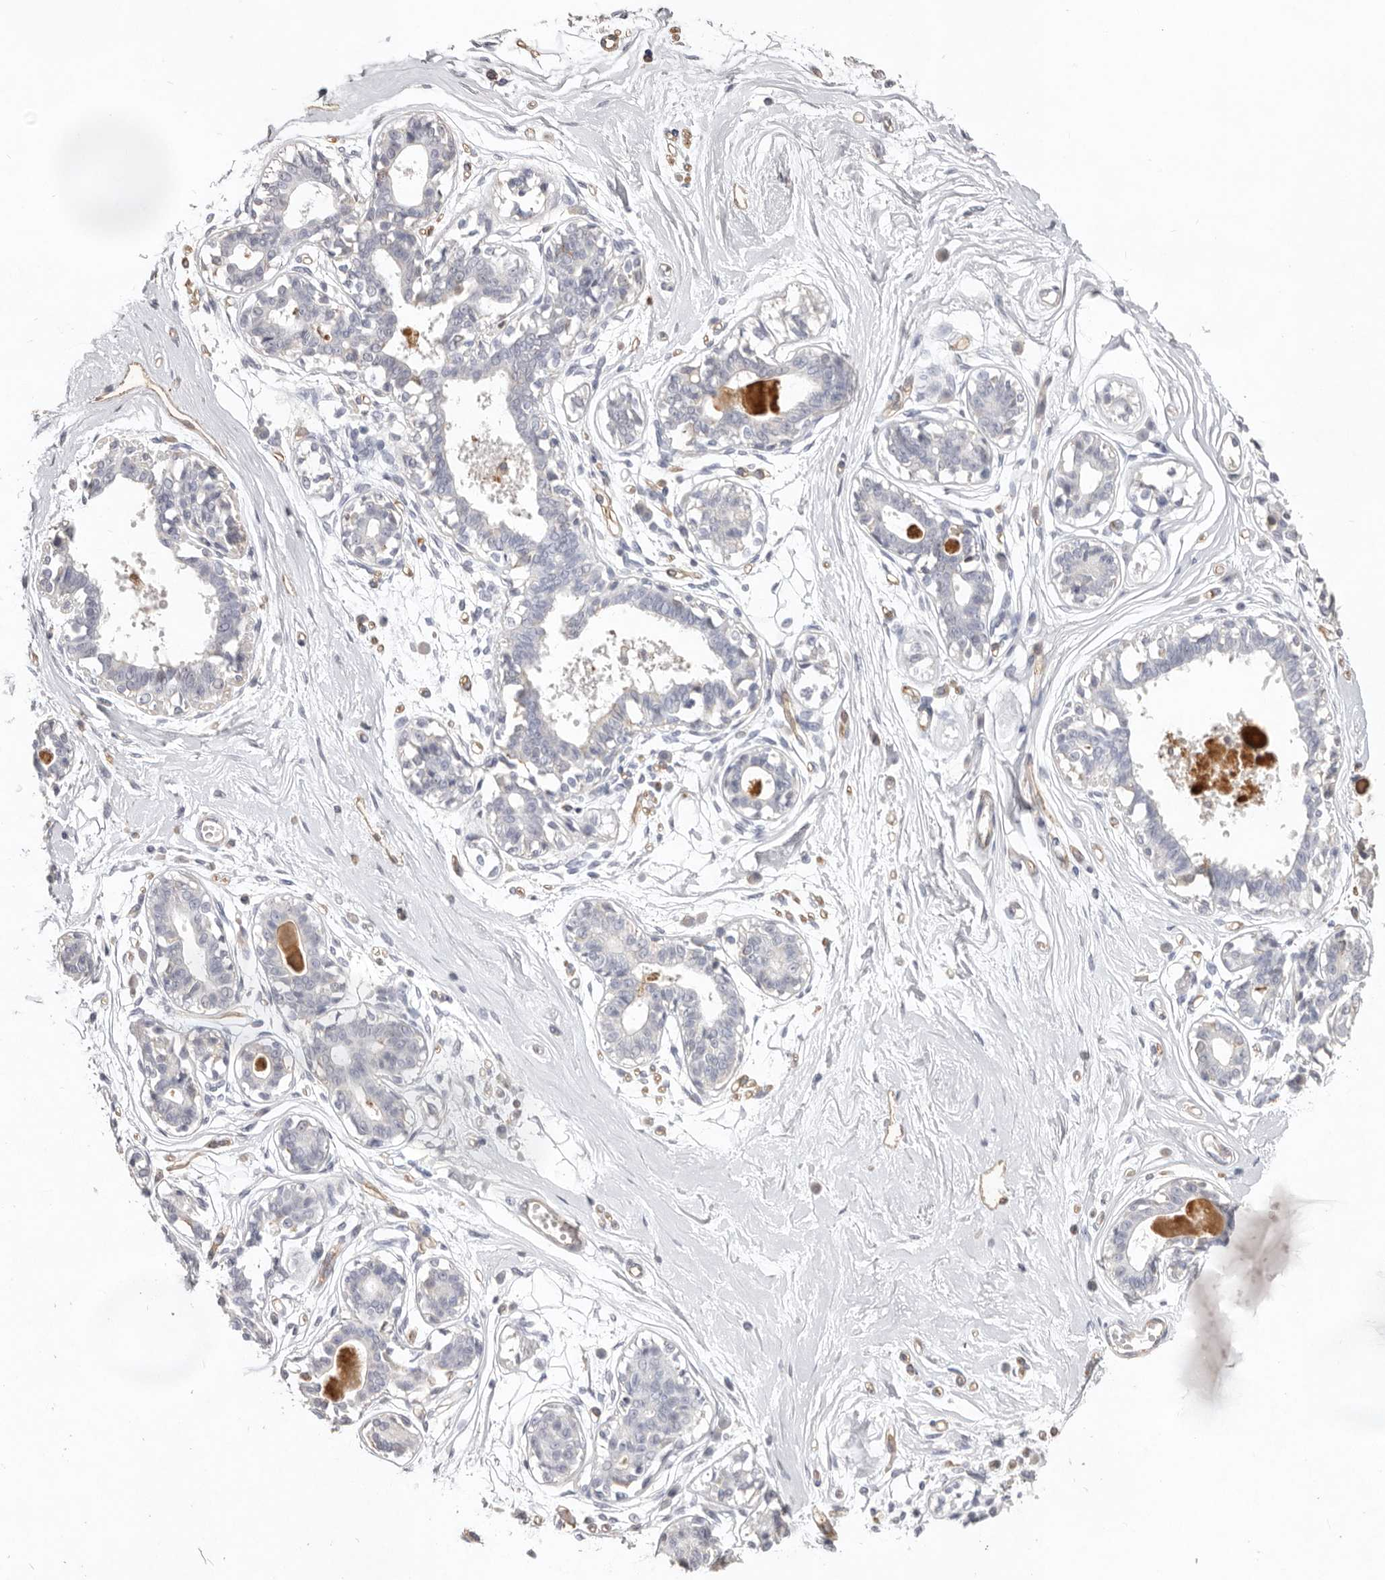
{"staining": {"intensity": "negative", "quantity": "none", "location": "none"}, "tissue": "breast", "cell_type": "Adipocytes", "image_type": "normal", "snomed": [{"axis": "morphology", "description": "Normal tissue, NOS"}, {"axis": "topography", "description": "Breast"}], "caption": "A high-resolution micrograph shows immunohistochemistry staining of benign breast, which demonstrates no significant expression in adipocytes.", "gene": "ZYG11B", "patient": {"sex": "female", "age": 45}}